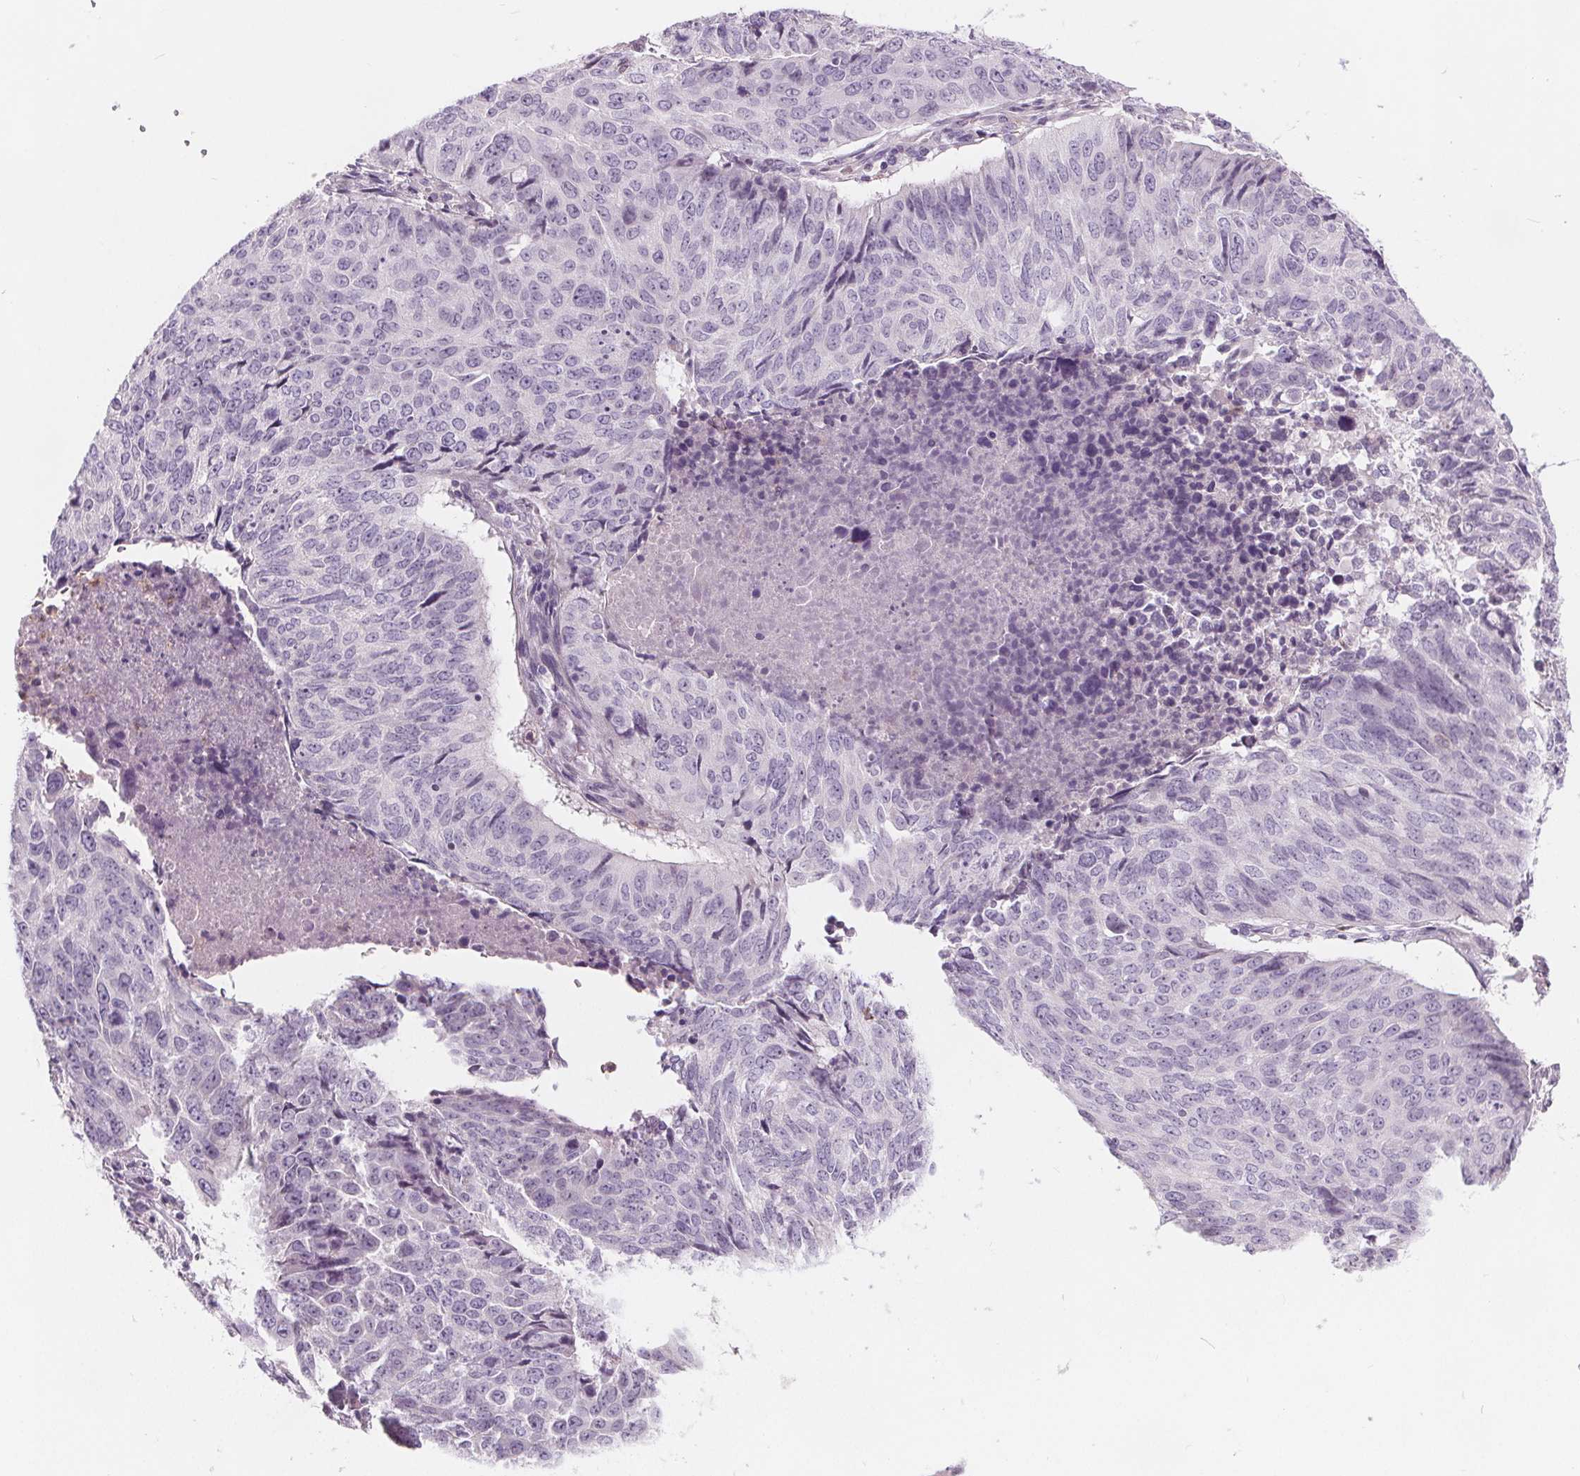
{"staining": {"intensity": "negative", "quantity": "none", "location": "none"}, "tissue": "lung cancer", "cell_type": "Tumor cells", "image_type": "cancer", "snomed": [{"axis": "morphology", "description": "Normal tissue, NOS"}, {"axis": "morphology", "description": "Squamous cell carcinoma, NOS"}, {"axis": "topography", "description": "Bronchus"}, {"axis": "topography", "description": "Lung"}], "caption": "Immunohistochemistry (IHC) micrograph of neoplastic tissue: human lung cancer (squamous cell carcinoma) stained with DAB reveals no significant protein staining in tumor cells.", "gene": "HAAO", "patient": {"sex": "male", "age": 64}}